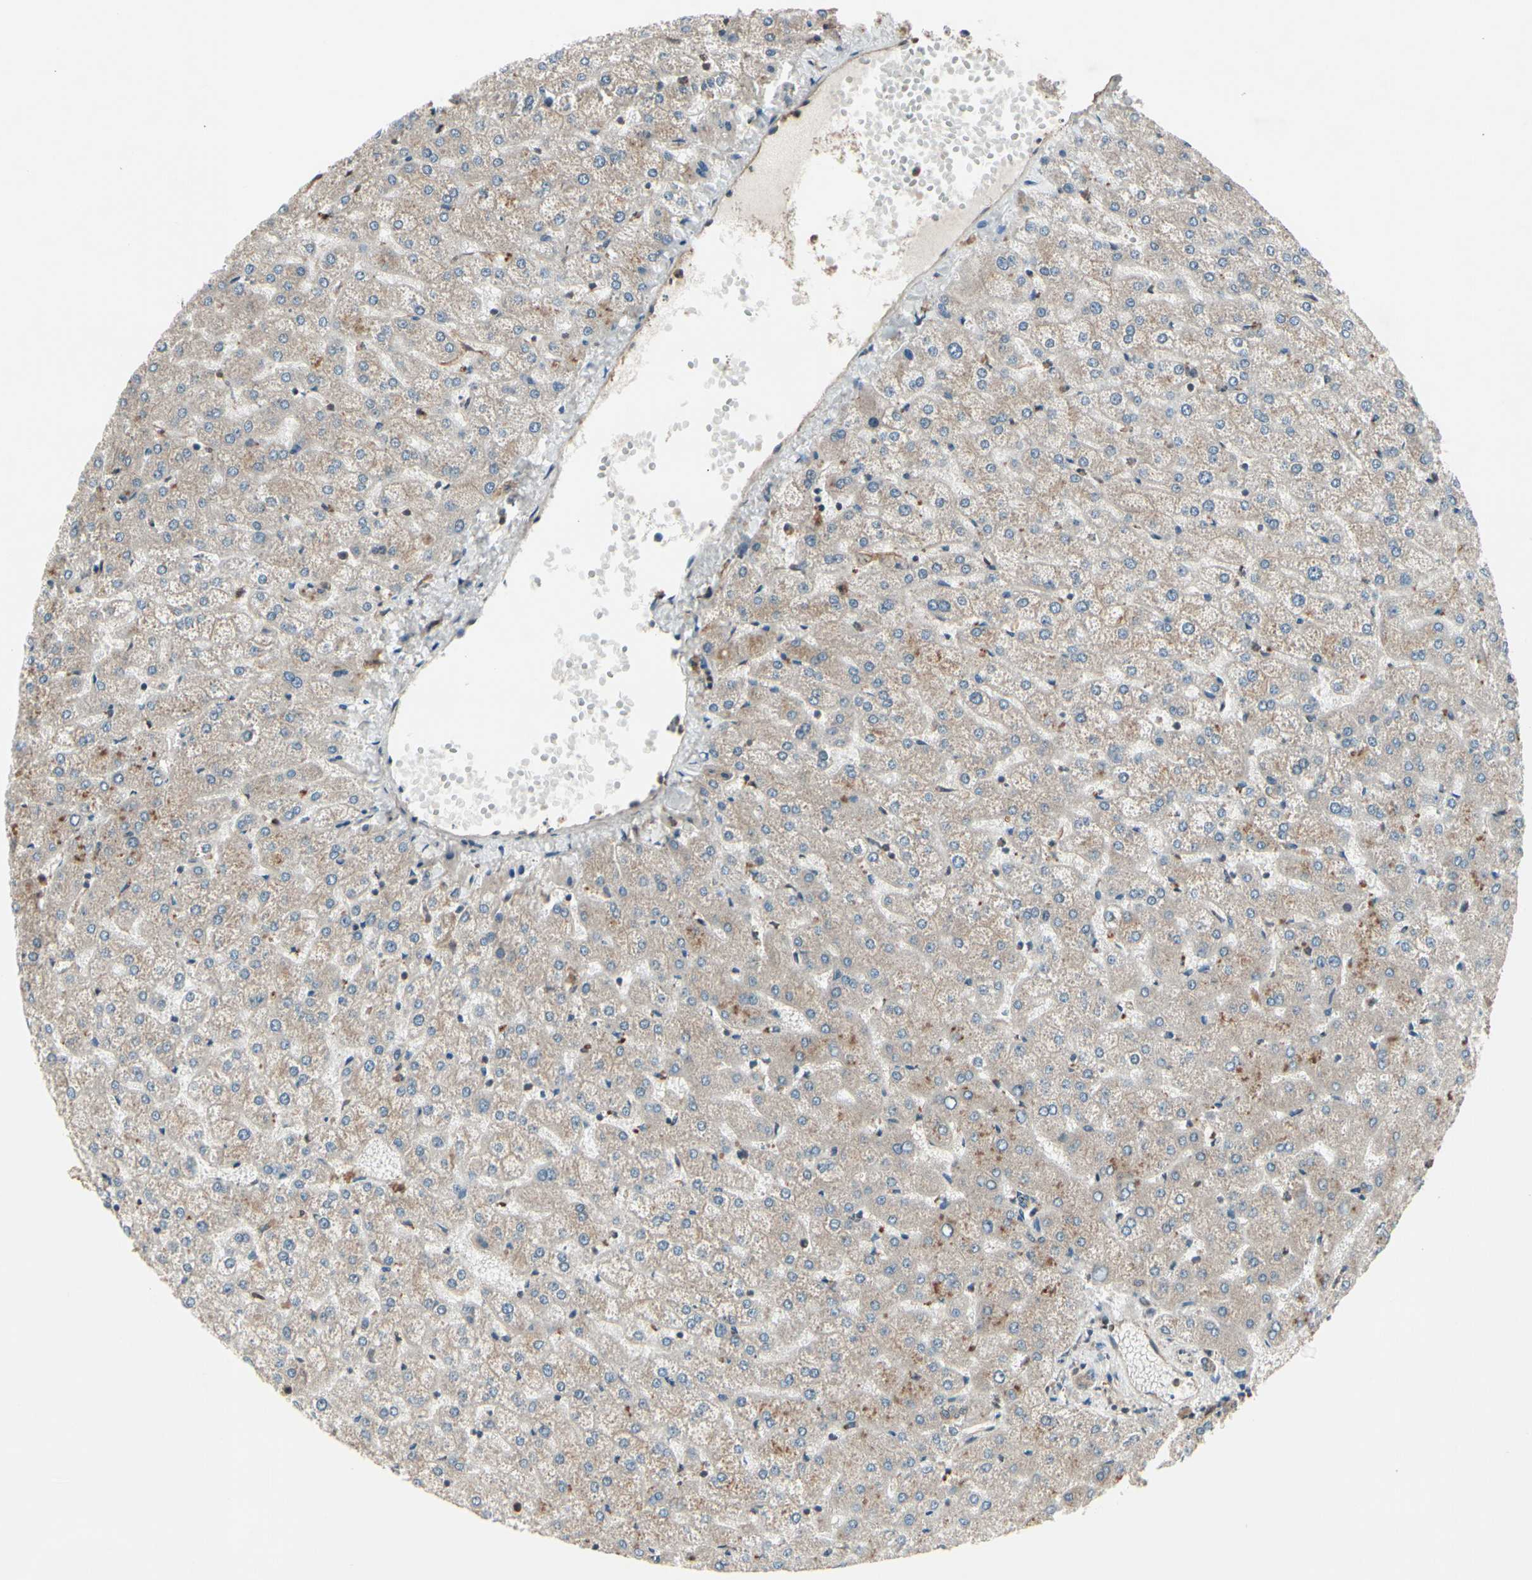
{"staining": {"intensity": "moderate", "quantity": ">75%", "location": "cytoplasmic/membranous"}, "tissue": "liver", "cell_type": "Cholangiocytes", "image_type": "normal", "snomed": [{"axis": "morphology", "description": "Normal tissue, NOS"}, {"axis": "topography", "description": "Liver"}], "caption": "Protein positivity by IHC exhibits moderate cytoplasmic/membranous positivity in about >75% of cholangiocytes in unremarkable liver. The staining was performed using DAB, with brown indicating positive protein expression. Nuclei are stained blue with hematoxylin.", "gene": "PNPLA7", "patient": {"sex": "female", "age": 32}}